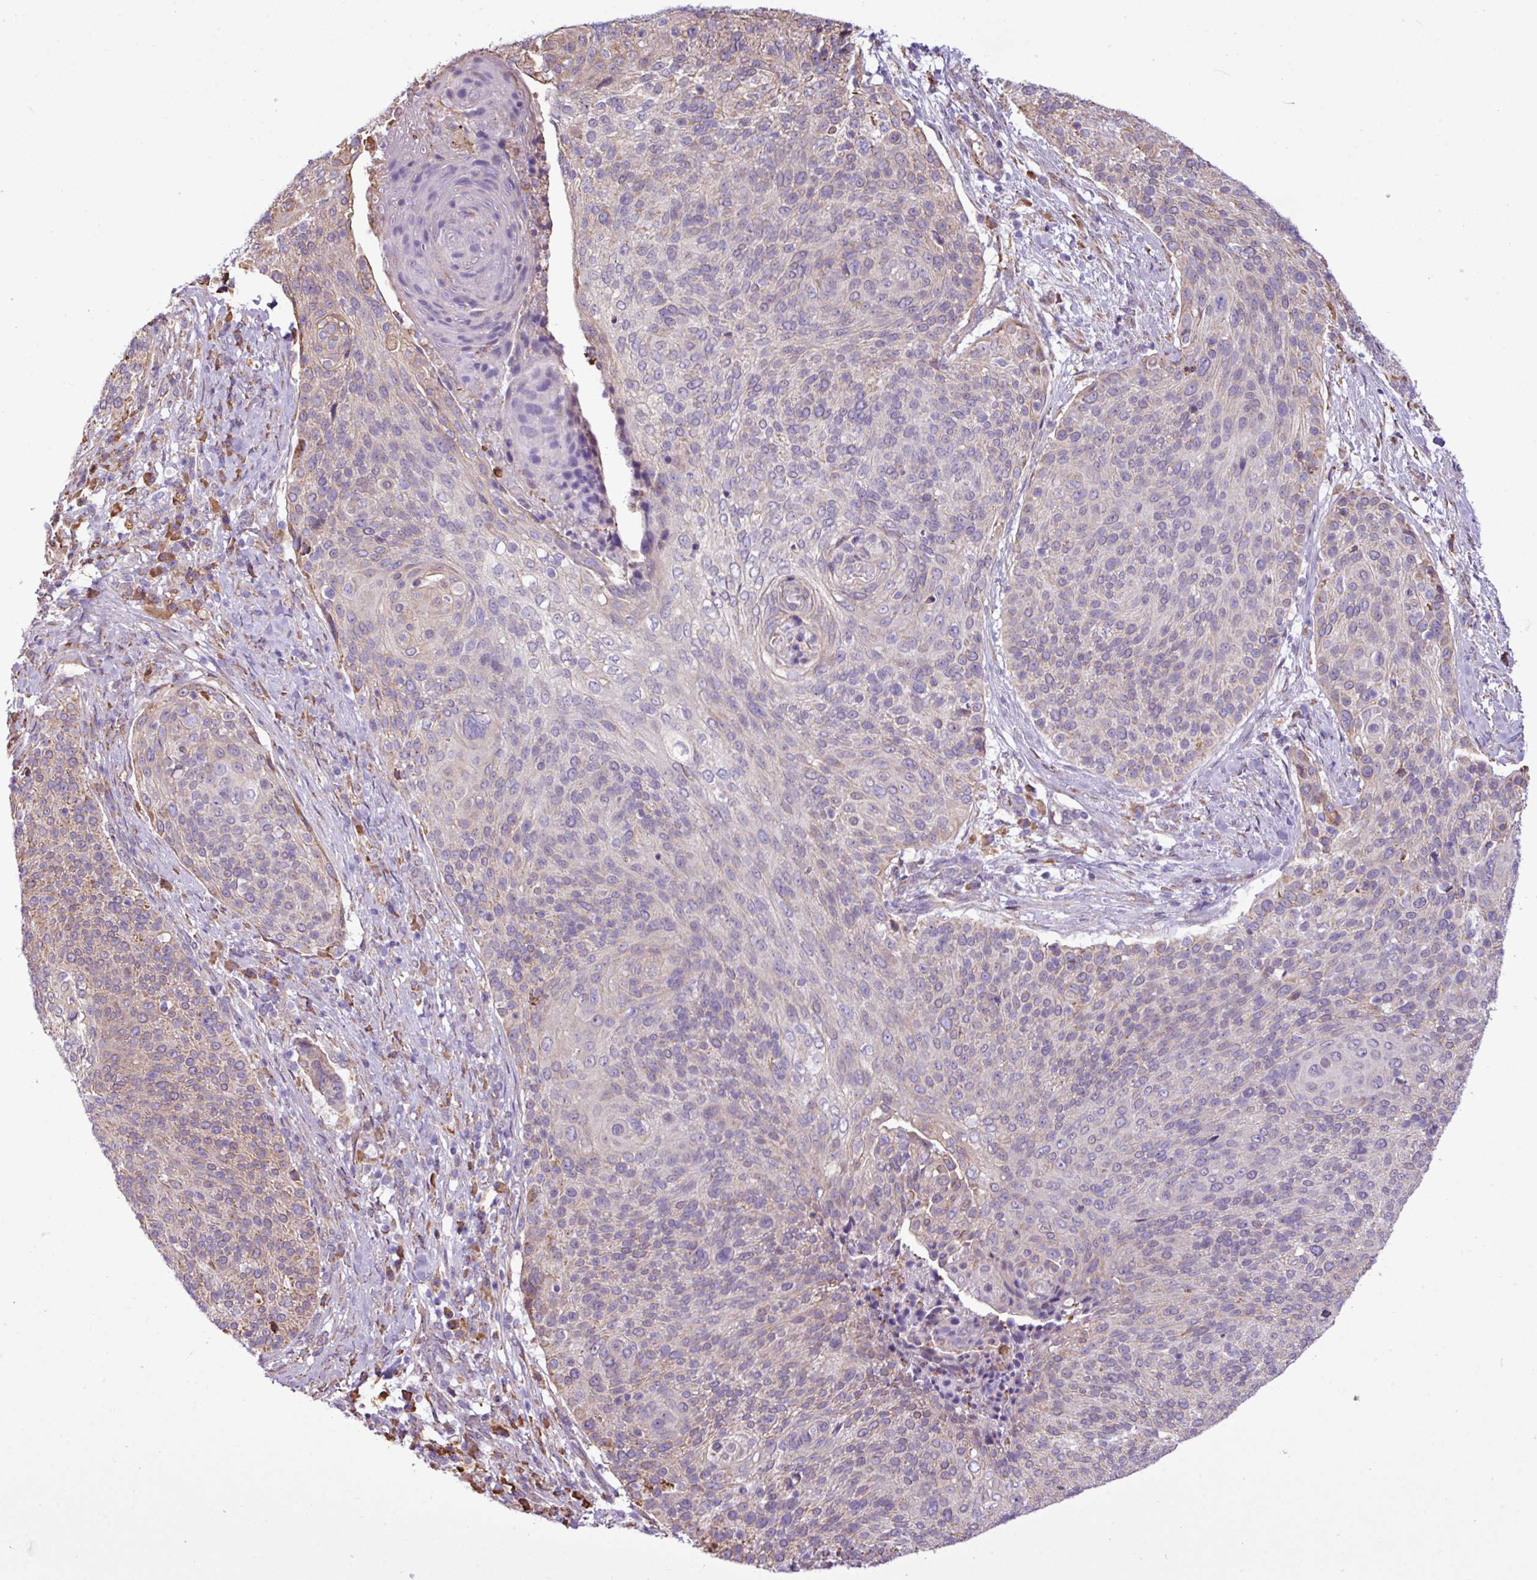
{"staining": {"intensity": "weak", "quantity": "25%-75%", "location": "cytoplasmic/membranous"}, "tissue": "cervical cancer", "cell_type": "Tumor cells", "image_type": "cancer", "snomed": [{"axis": "morphology", "description": "Squamous cell carcinoma, NOS"}, {"axis": "topography", "description": "Cervix"}], "caption": "This histopathology image shows IHC staining of human cervical cancer (squamous cell carcinoma), with low weak cytoplasmic/membranous positivity in about 25%-75% of tumor cells.", "gene": "ZSCAN5A", "patient": {"sex": "female", "age": 31}}